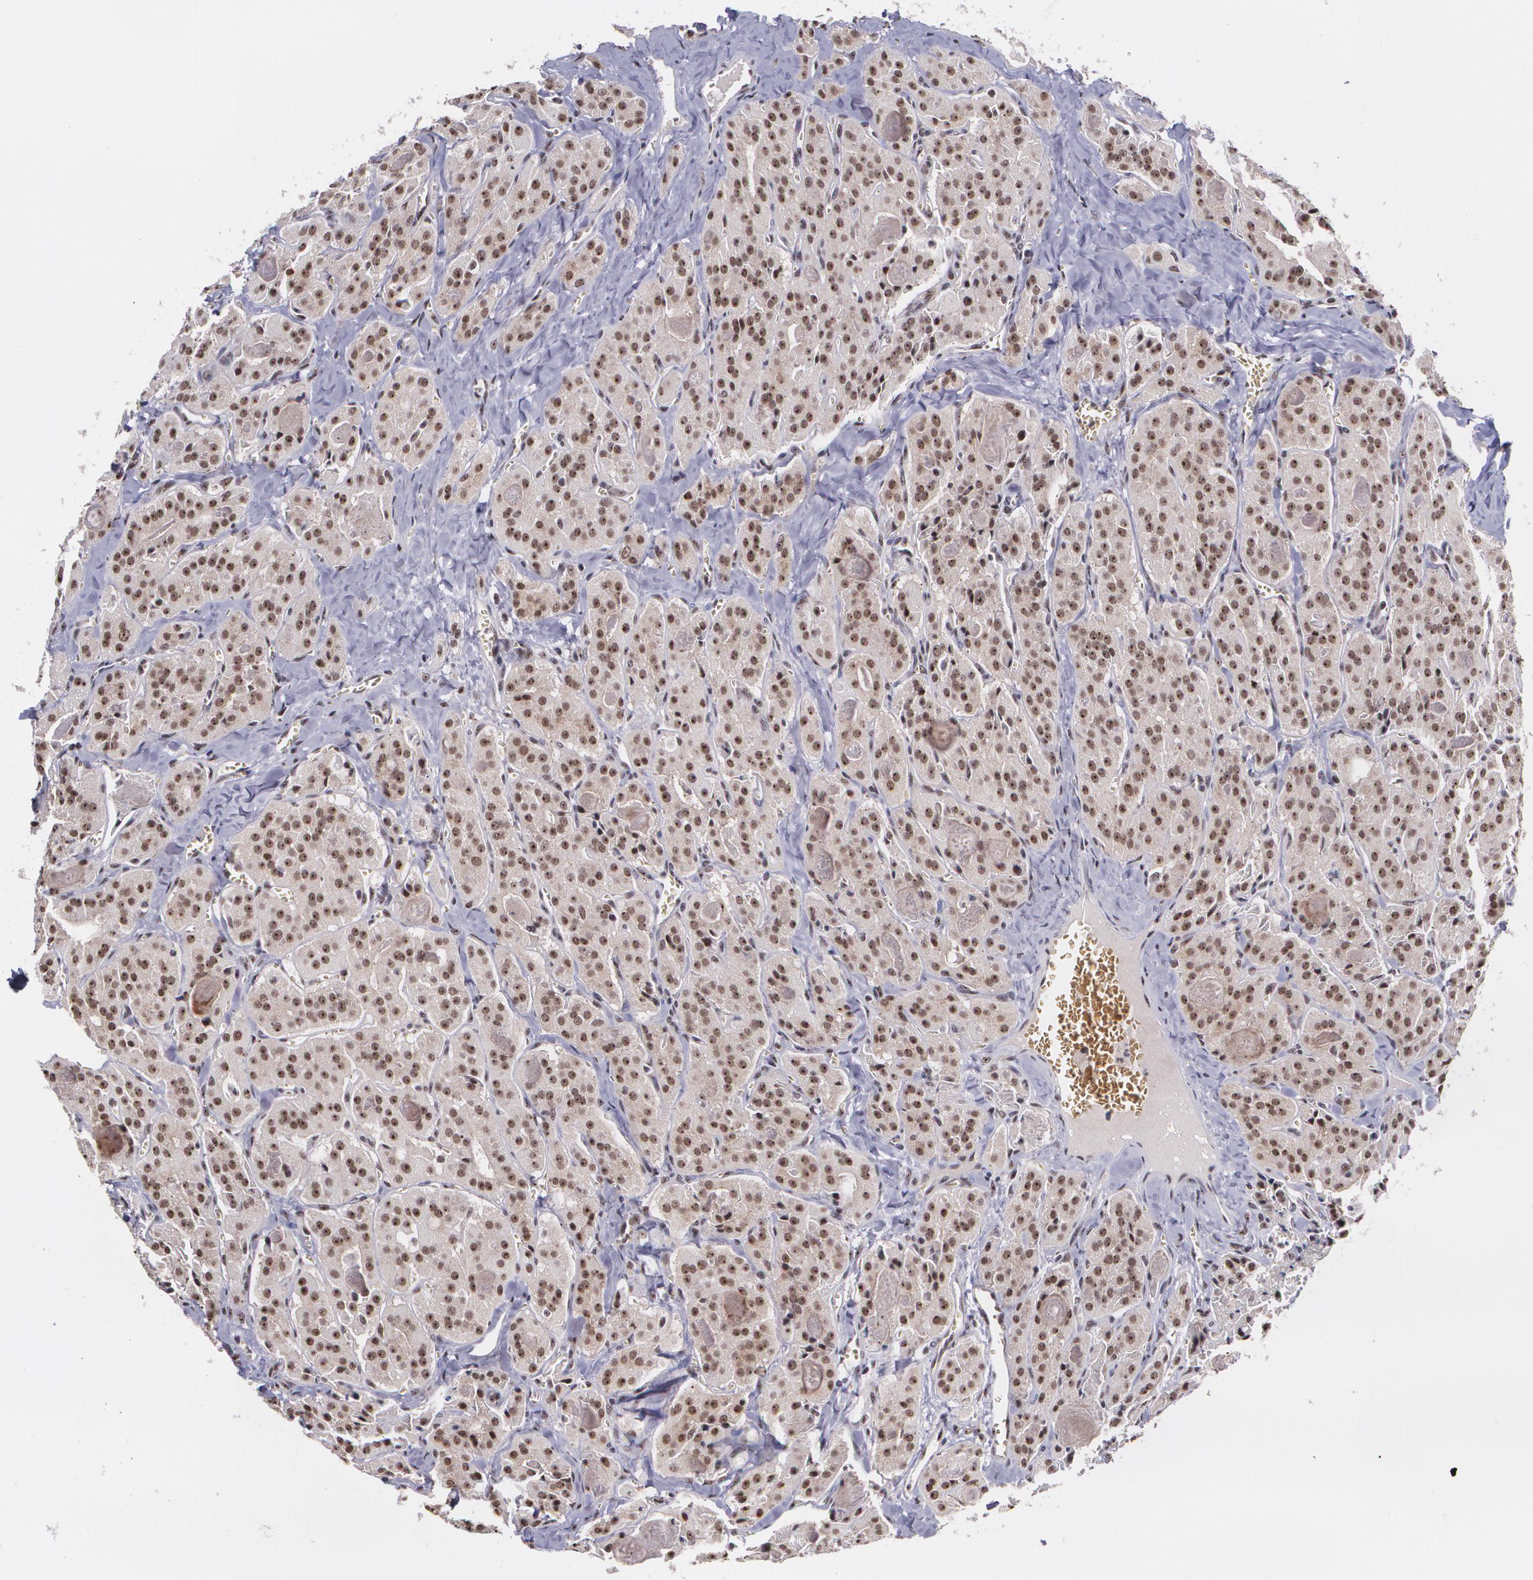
{"staining": {"intensity": "strong", "quantity": ">75%", "location": "nuclear"}, "tissue": "thyroid cancer", "cell_type": "Tumor cells", "image_type": "cancer", "snomed": [{"axis": "morphology", "description": "Carcinoma, NOS"}, {"axis": "topography", "description": "Thyroid gland"}], "caption": "Protein analysis of thyroid cancer tissue displays strong nuclear positivity in about >75% of tumor cells.", "gene": "C6orf15", "patient": {"sex": "male", "age": 76}}